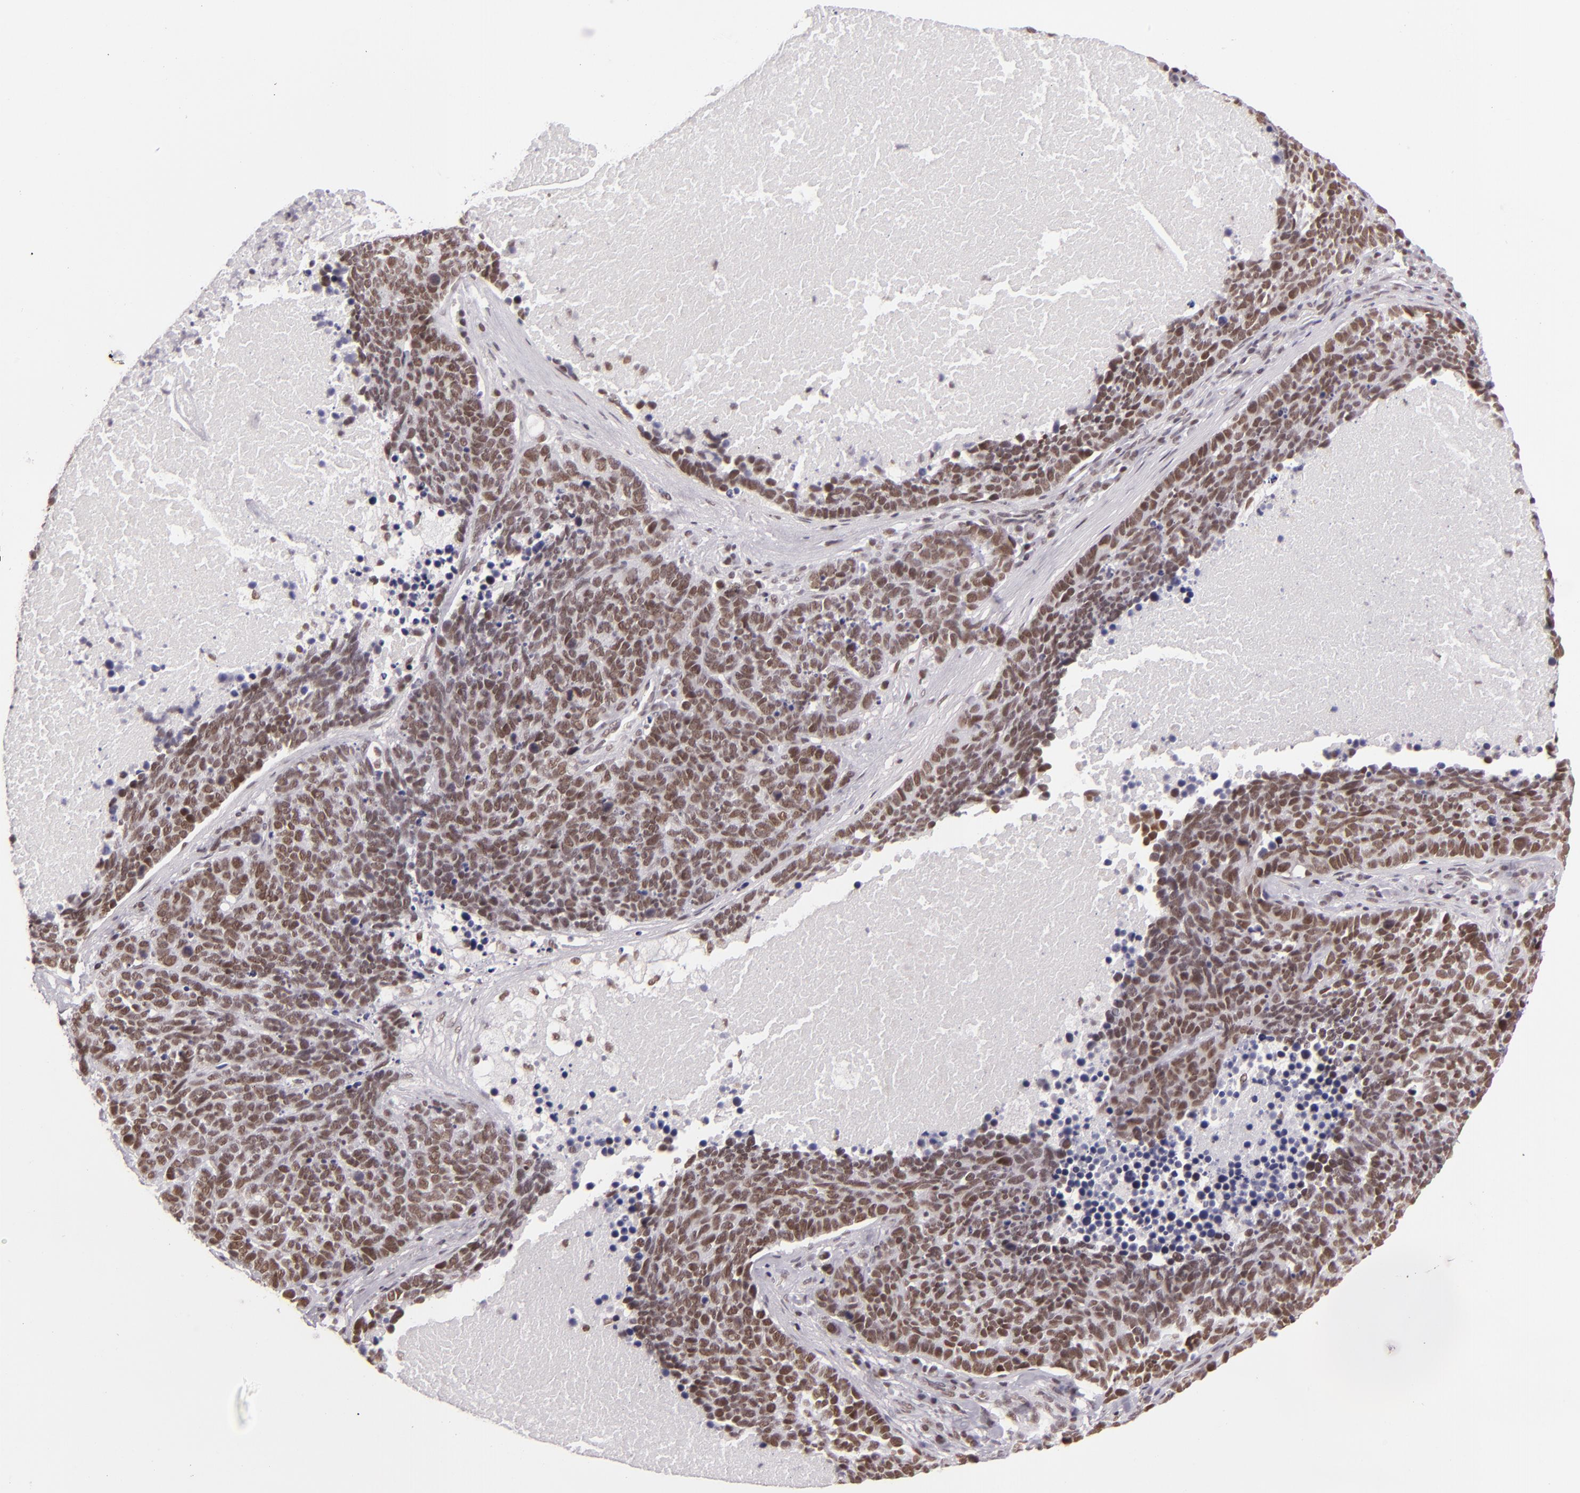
{"staining": {"intensity": "moderate", "quantity": ">75%", "location": "nuclear"}, "tissue": "lung cancer", "cell_type": "Tumor cells", "image_type": "cancer", "snomed": [{"axis": "morphology", "description": "Neoplasm, malignant, NOS"}, {"axis": "topography", "description": "Lung"}], "caption": "Immunohistochemistry image of human lung cancer (neoplasm (malignant)) stained for a protein (brown), which demonstrates medium levels of moderate nuclear staining in about >75% of tumor cells.", "gene": "BRD8", "patient": {"sex": "female", "age": 75}}